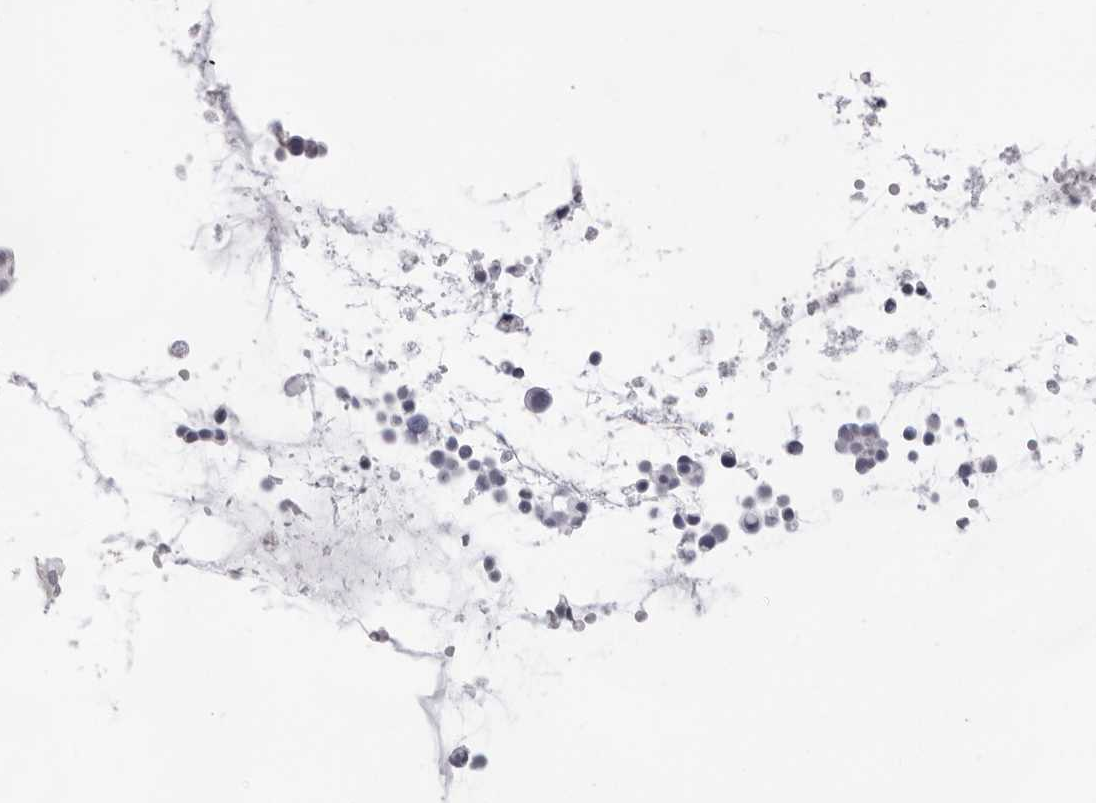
{"staining": {"intensity": "negative", "quantity": "none", "location": "none"}, "tissue": "ovarian cancer", "cell_type": "Tumor cells", "image_type": "cancer", "snomed": [{"axis": "morphology", "description": "Cystadenocarcinoma, serous, NOS"}, {"axis": "topography", "description": "Ovary"}], "caption": "High magnification brightfield microscopy of ovarian serous cystadenocarcinoma stained with DAB (3,3'-diaminobenzidine) (brown) and counterstained with hematoxylin (blue): tumor cells show no significant expression. (Brightfield microscopy of DAB (3,3'-diaminobenzidine) immunohistochemistry (IHC) at high magnification).", "gene": "FDPS", "patient": {"sex": "female", "age": 56}}